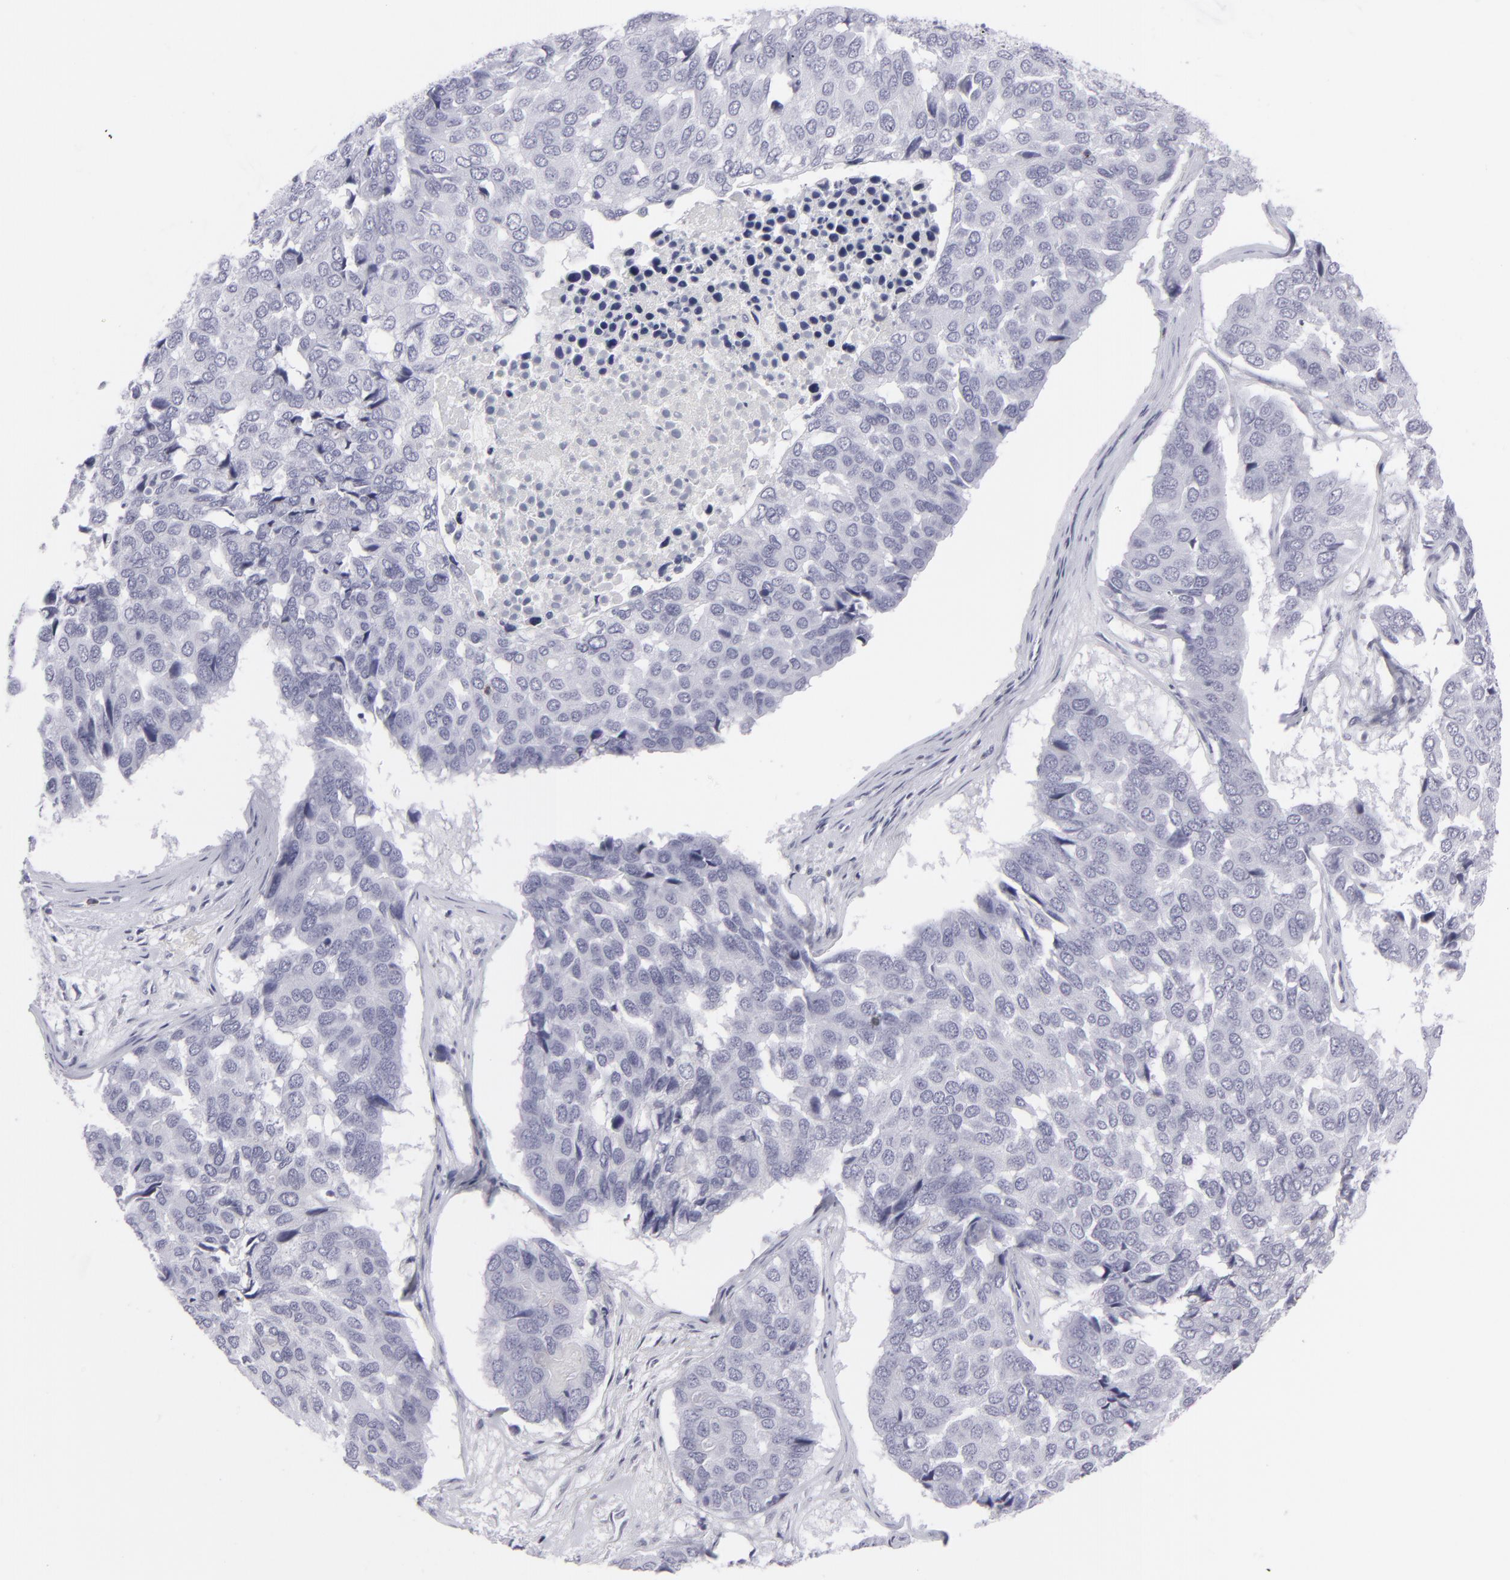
{"staining": {"intensity": "negative", "quantity": "none", "location": "none"}, "tissue": "pancreatic cancer", "cell_type": "Tumor cells", "image_type": "cancer", "snomed": [{"axis": "morphology", "description": "Adenocarcinoma, NOS"}, {"axis": "topography", "description": "Pancreas"}], "caption": "The immunohistochemistry histopathology image has no significant positivity in tumor cells of pancreatic cancer tissue. (Brightfield microscopy of DAB (3,3'-diaminobenzidine) immunohistochemistry at high magnification).", "gene": "CD7", "patient": {"sex": "male", "age": 50}}